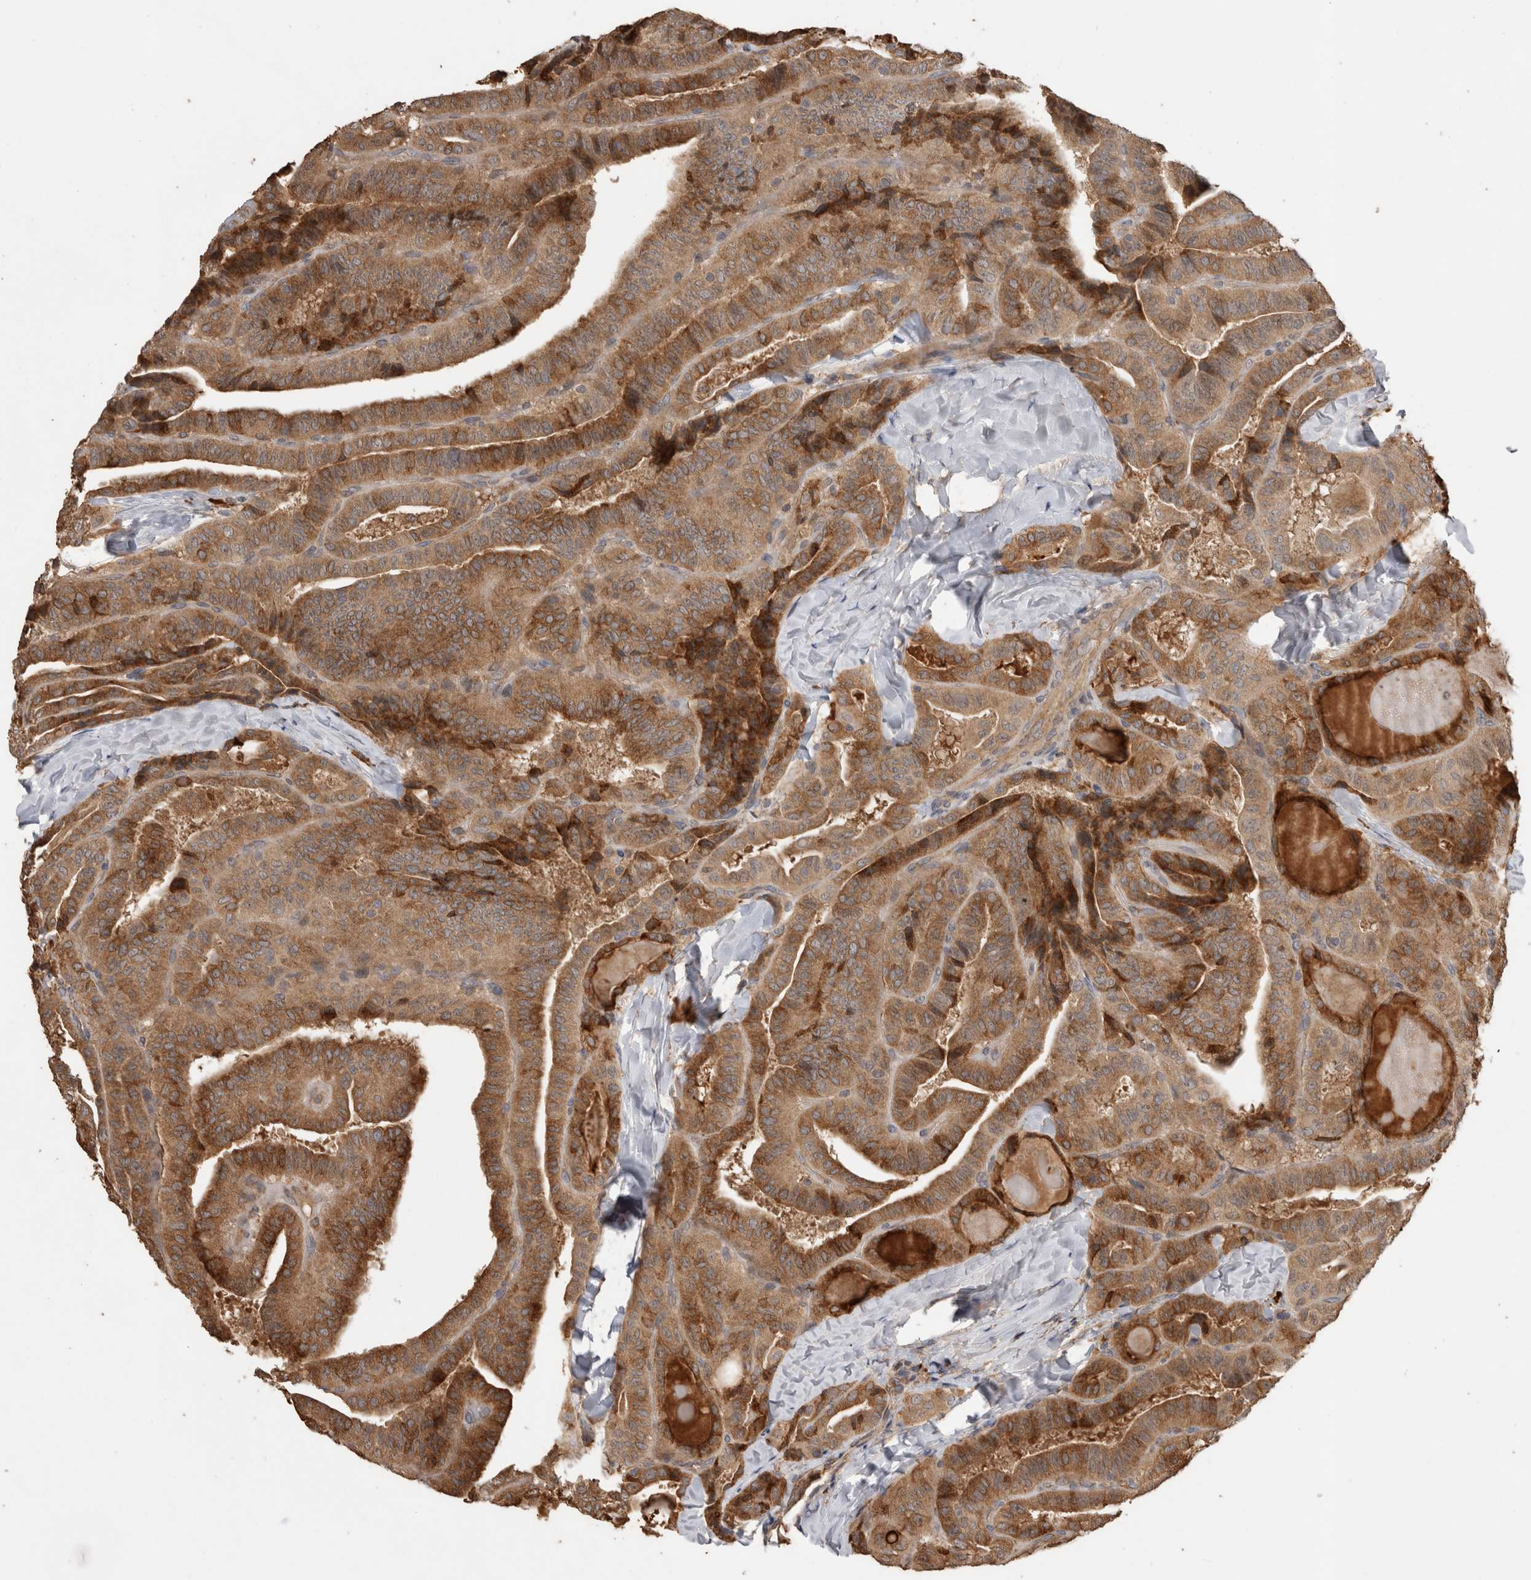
{"staining": {"intensity": "moderate", "quantity": ">75%", "location": "cytoplasmic/membranous"}, "tissue": "thyroid cancer", "cell_type": "Tumor cells", "image_type": "cancer", "snomed": [{"axis": "morphology", "description": "Papillary adenocarcinoma, NOS"}, {"axis": "topography", "description": "Thyroid gland"}], "caption": "IHC (DAB (3,3'-diaminobenzidine)) staining of human papillary adenocarcinoma (thyroid) demonstrates moderate cytoplasmic/membranous protein staining in approximately >75% of tumor cells.", "gene": "TBCE", "patient": {"sex": "male", "age": 77}}